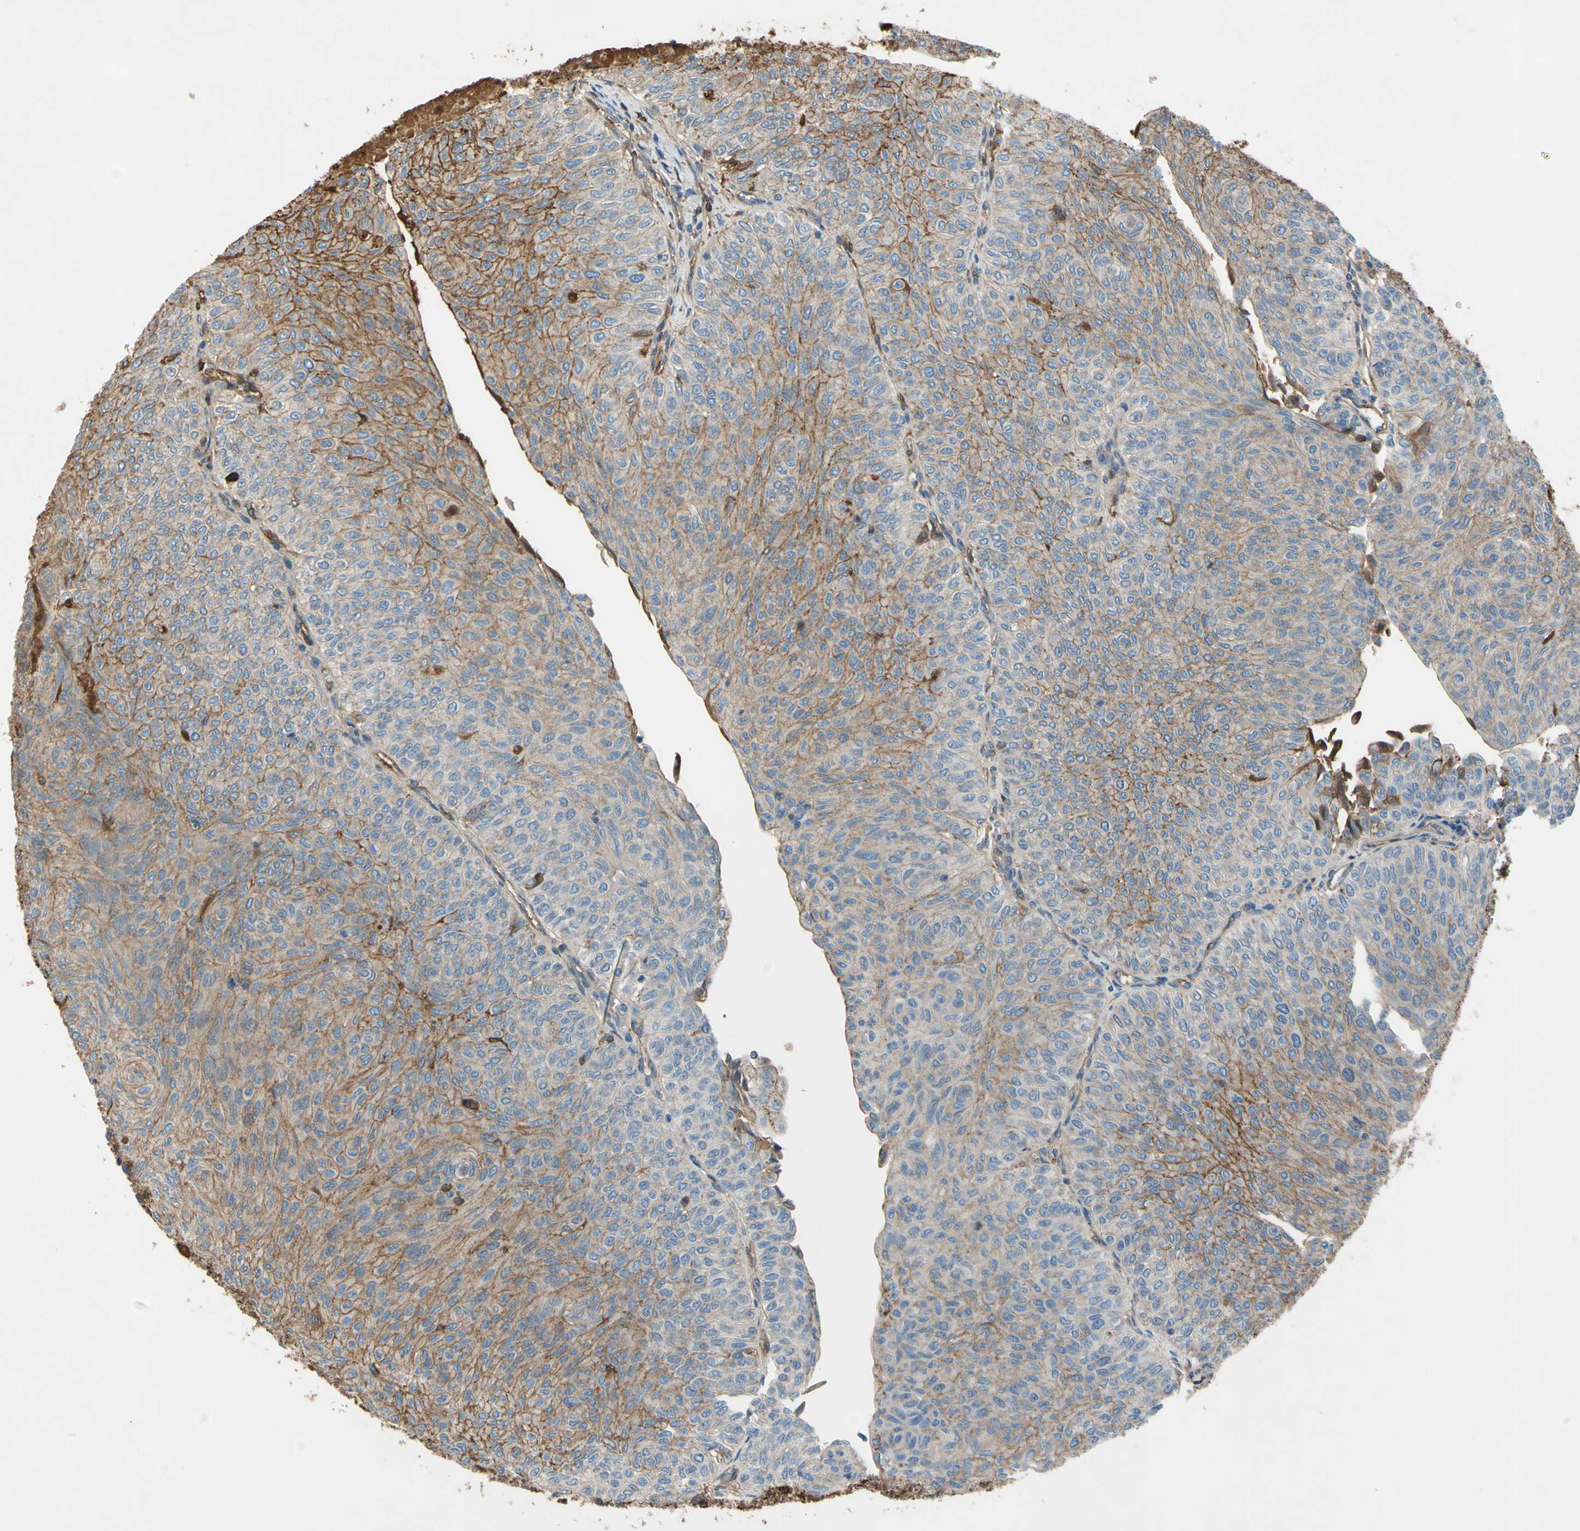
{"staining": {"intensity": "moderate", "quantity": "25%-75%", "location": "cytoplasmic/membranous"}, "tissue": "urothelial cancer", "cell_type": "Tumor cells", "image_type": "cancer", "snomed": [{"axis": "morphology", "description": "Urothelial carcinoma, Low grade"}, {"axis": "topography", "description": "Urinary bladder"}], "caption": "Immunohistochemistry (IHC) photomicrograph of human urothelial cancer stained for a protein (brown), which shows medium levels of moderate cytoplasmic/membranous staining in approximately 25%-75% of tumor cells.", "gene": "TIMP2", "patient": {"sex": "male", "age": 78}}